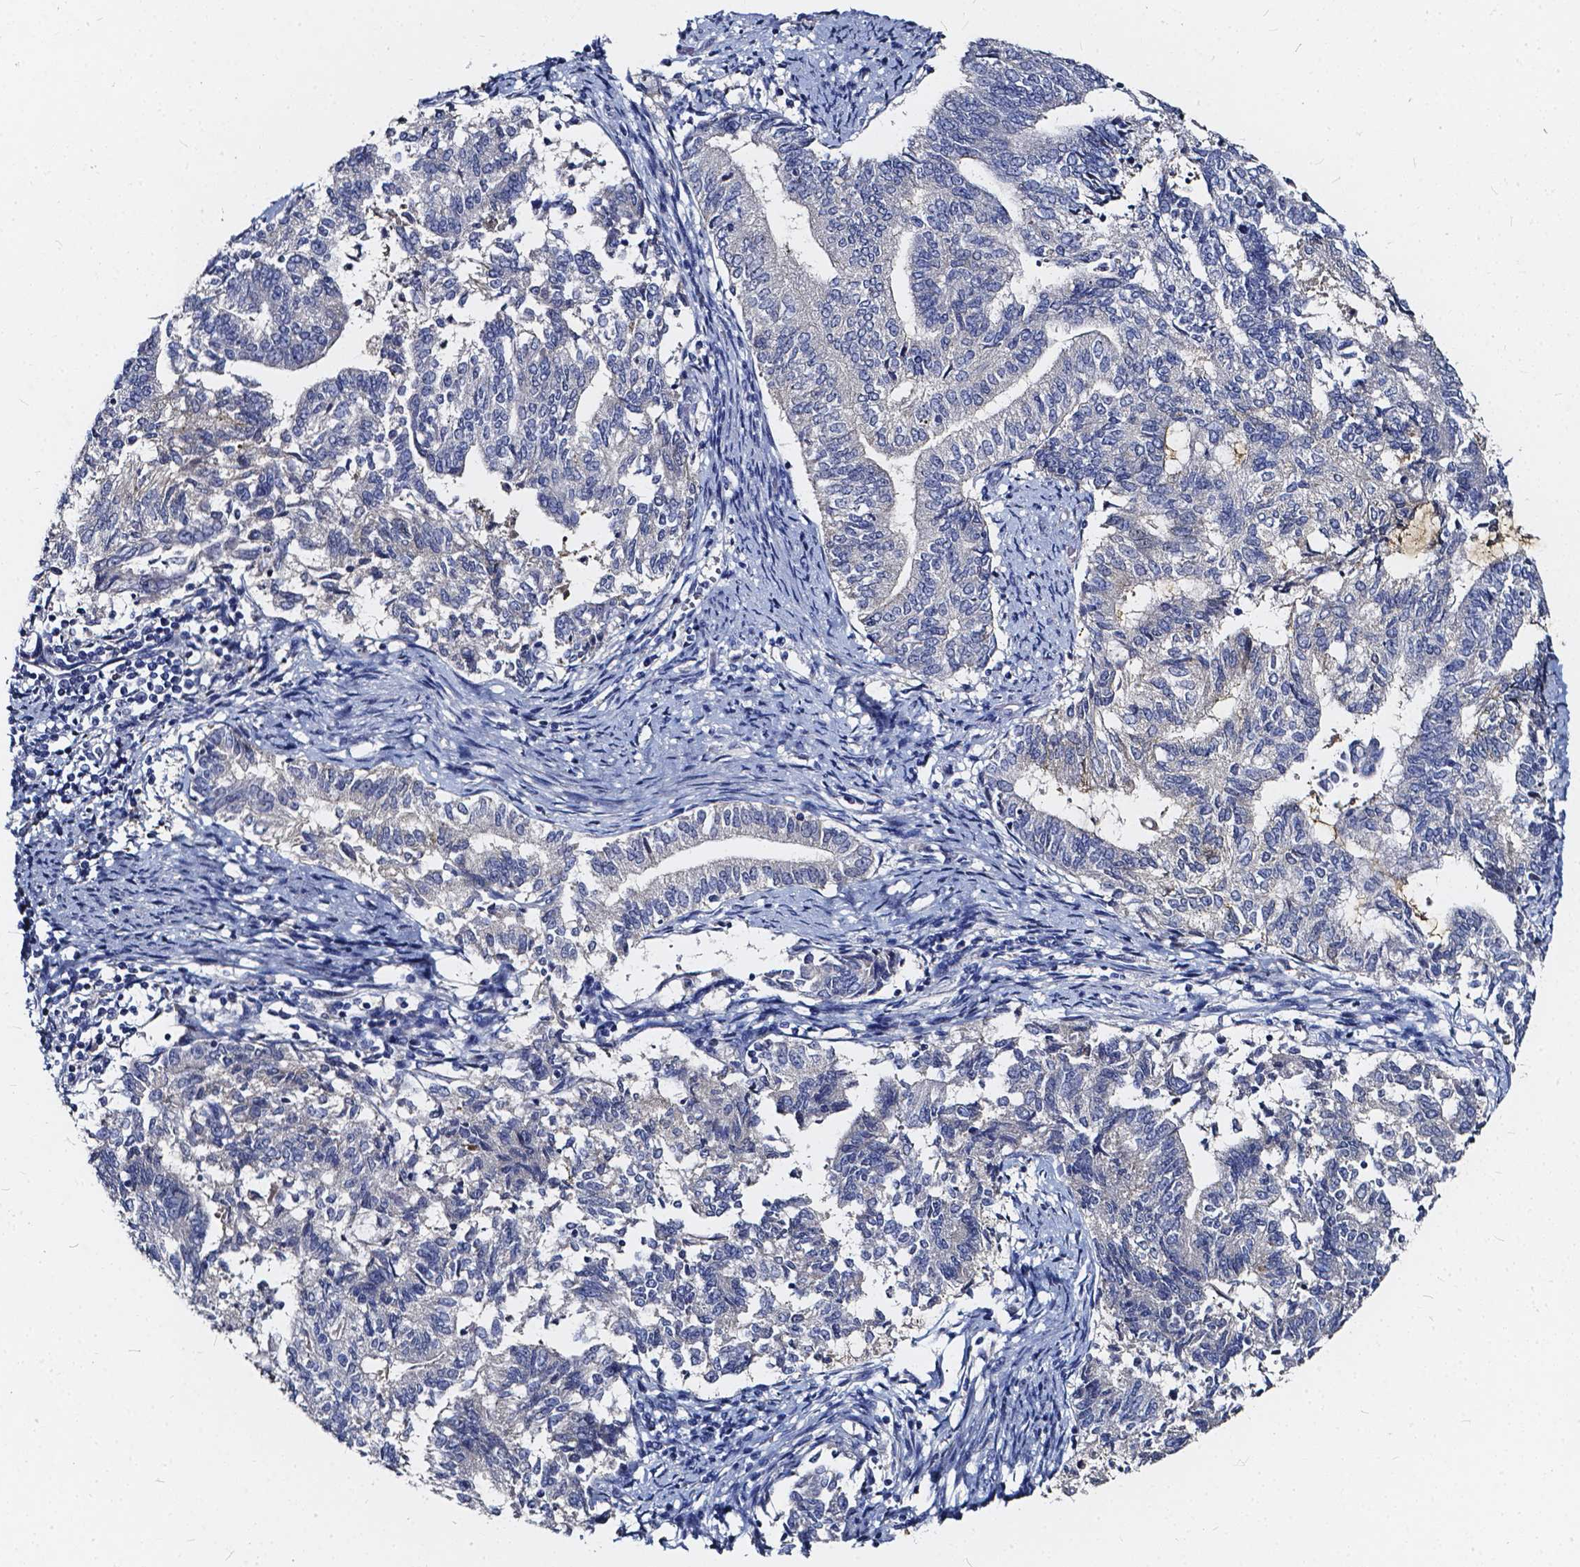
{"staining": {"intensity": "negative", "quantity": "none", "location": "none"}, "tissue": "endometrial cancer", "cell_type": "Tumor cells", "image_type": "cancer", "snomed": [{"axis": "morphology", "description": "Adenocarcinoma, NOS"}, {"axis": "topography", "description": "Endometrium"}], "caption": "There is no significant positivity in tumor cells of adenocarcinoma (endometrial).", "gene": "SOWAHA", "patient": {"sex": "female", "age": 65}}